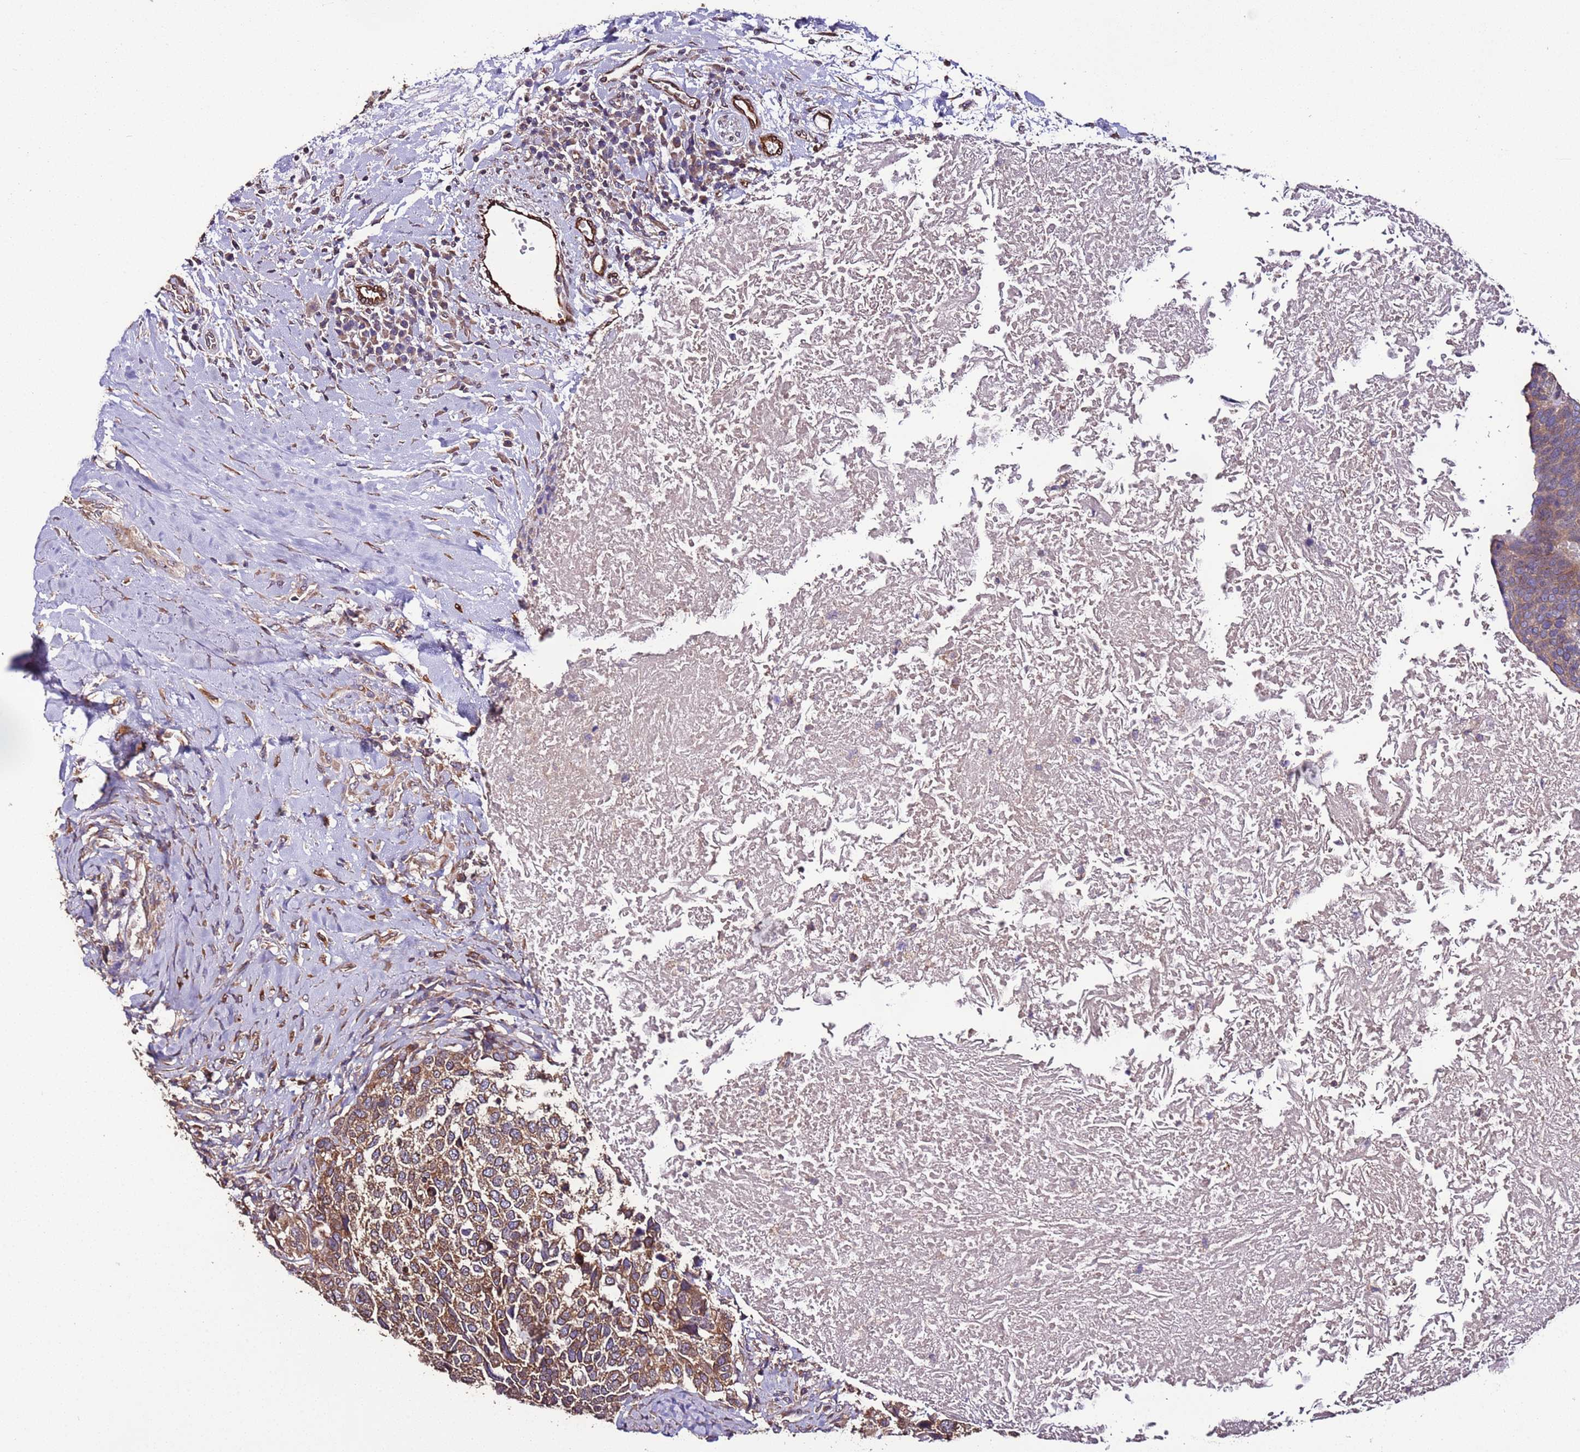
{"staining": {"intensity": "moderate", "quantity": ">75%", "location": "cytoplasmic/membranous"}, "tissue": "head and neck cancer", "cell_type": "Tumor cells", "image_type": "cancer", "snomed": [{"axis": "morphology", "description": "Squamous cell carcinoma, NOS"}, {"axis": "morphology", "description": "Squamous cell carcinoma, metastatic, NOS"}, {"axis": "topography", "description": "Lymph node"}, {"axis": "topography", "description": "Head-Neck"}], "caption": "A brown stain shows moderate cytoplasmic/membranous staining of a protein in human head and neck cancer tumor cells.", "gene": "SLC41A3", "patient": {"sex": "male", "age": 62}}